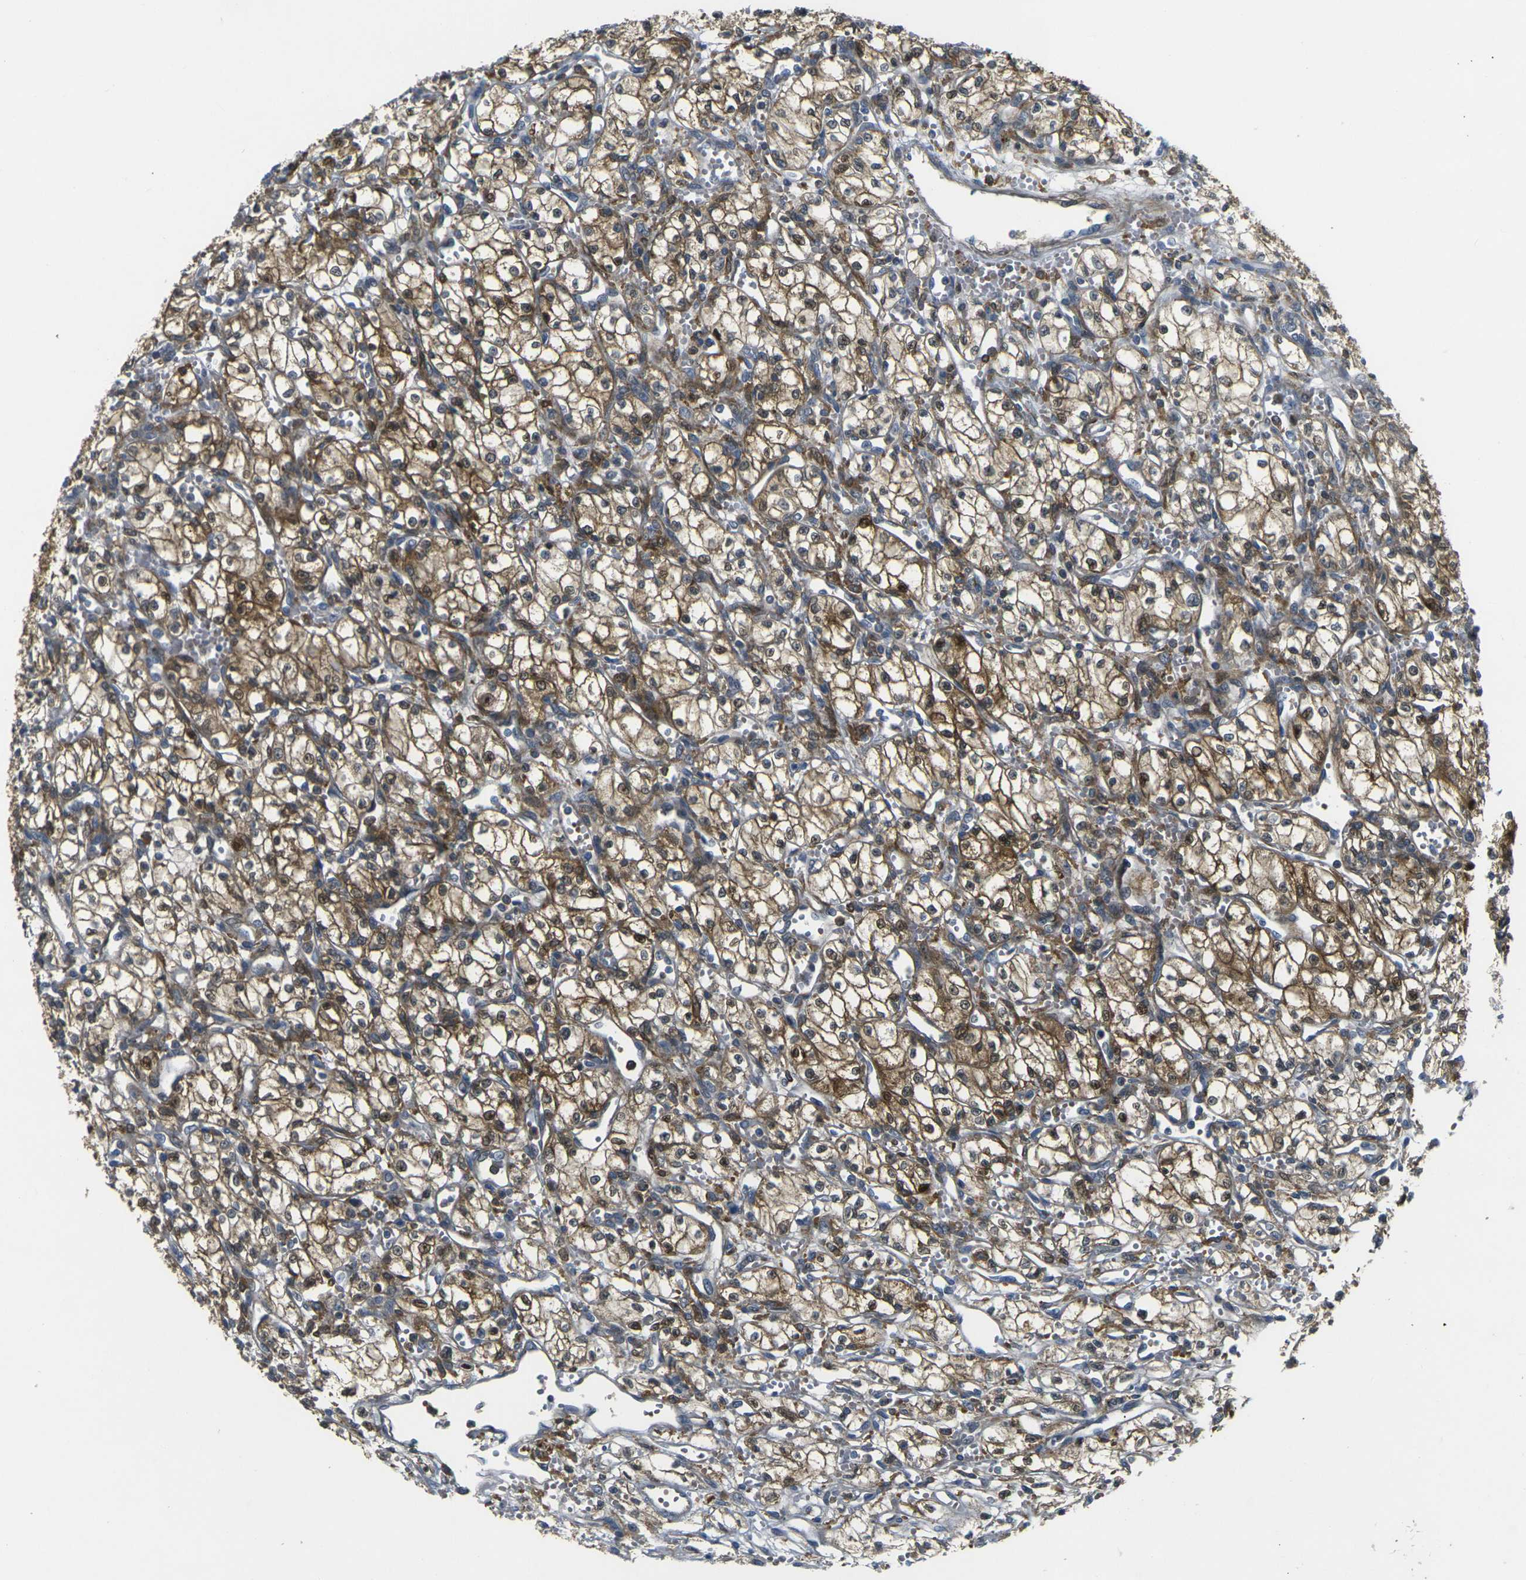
{"staining": {"intensity": "moderate", "quantity": ">75%", "location": "cytoplasmic/membranous,nuclear"}, "tissue": "renal cancer", "cell_type": "Tumor cells", "image_type": "cancer", "snomed": [{"axis": "morphology", "description": "Normal tissue, NOS"}, {"axis": "morphology", "description": "Adenocarcinoma, NOS"}, {"axis": "topography", "description": "Kidney"}], "caption": "About >75% of tumor cells in human renal cancer (adenocarcinoma) reveal moderate cytoplasmic/membranous and nuclear protein positivity as visualized by brown immunohistochemical staining.", "gene": "PIGL", "patient": {"sex": "male", "age": 59}}